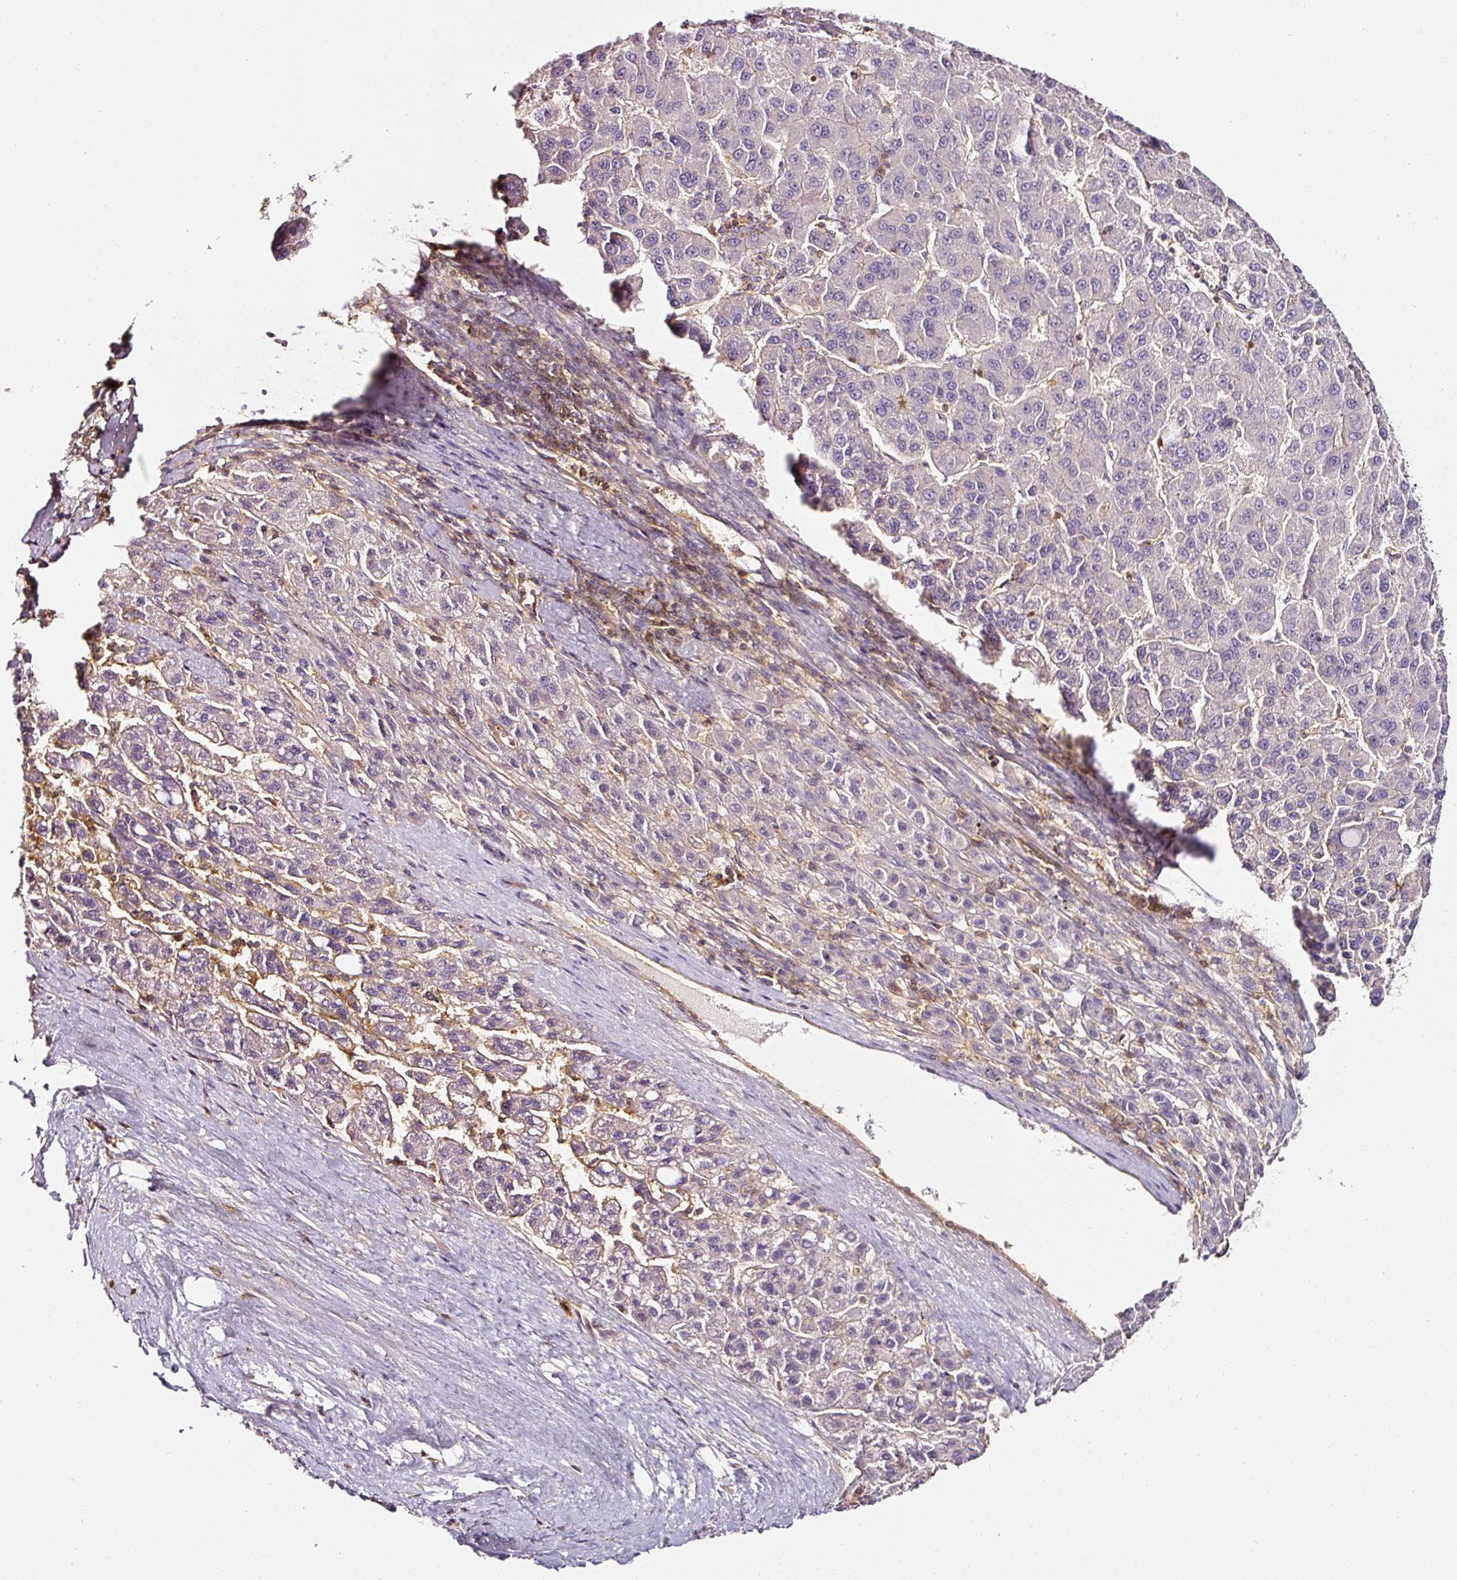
{"staining": {"intensity": "negative", "quantity": "none", "location": "none"}, "tissue": "liver cancer", "cell_type": "Tumor cells", "image_type": "cancer", "snomed": [{"axis": "morphology", "description": "Carcinoma, Hepatocellular, NOS"}, {"axis": "topography", "description": "Liver"}], "caption": "This histopathology image is of liver hepatocellular carcinoma stained with IHC to label a protein in brown with the nuclei are counter-stained blue. There is no expression in tumor cells. (DAB immunohistochemistry (IHC) visualized using brightfield microscopy, high magnification).", "gene": "CD47", "patient": {"sex": "female", "age": 82}}